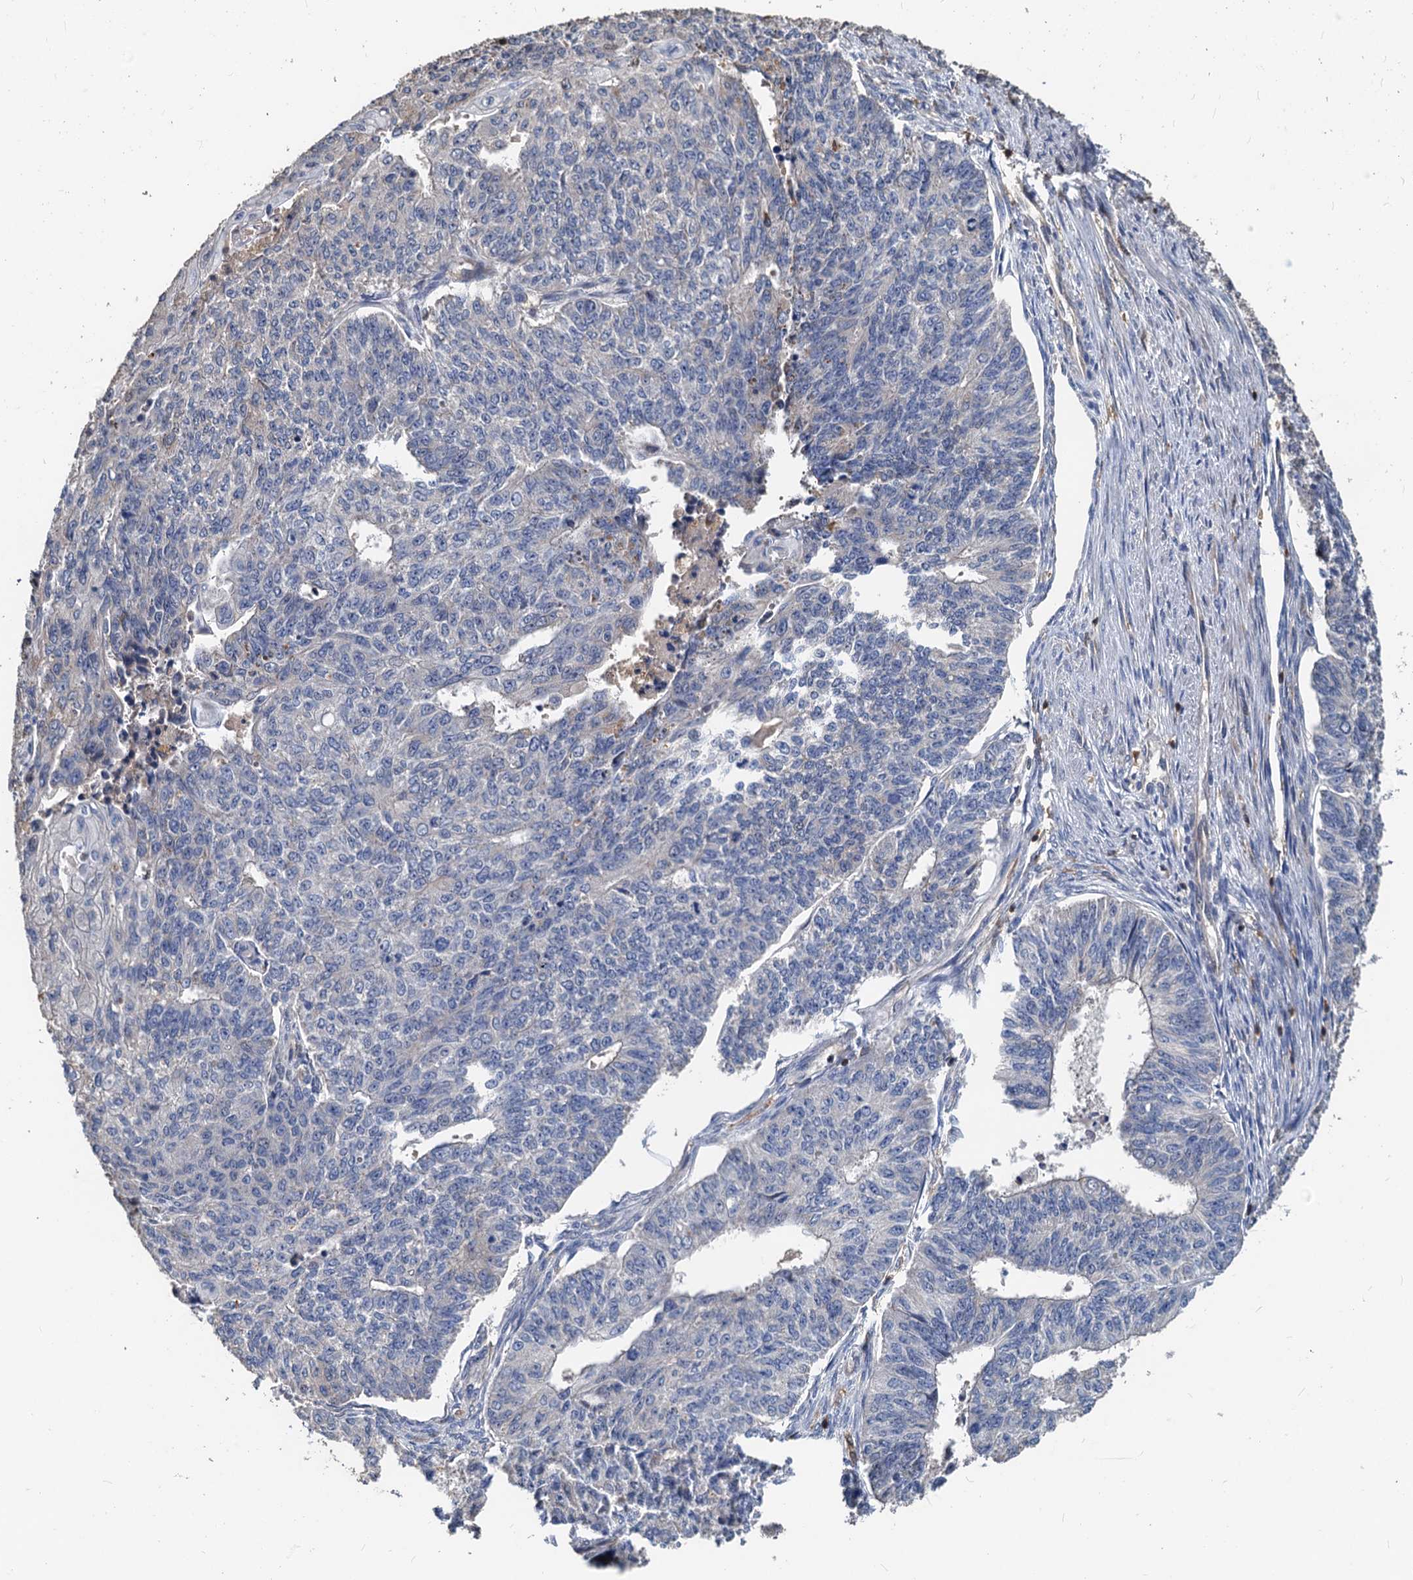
{"staining": {"intensity": "negative", "quantity": "none", "location": "none"}, "tissue": "endometrial cancer", "cell_type": "Tumor cells", "image_type": "cancer", "snomed": [{"axis": "morphology", "description": "Adenocarcinoma, NOS"}, {"axis": "topography", "description": "Endometrium"}], "caption": "An immunohistochemistry micrograph of adenocarcinoma (endometrial) is shown. There is no staining in tumor cells of adenocarcinoma (endometrial). (DAB (3,3'-diaminobenzidine) IHC visualized using brightfield microscopy, high magnification).", "gene": "LCP2", "patient": {"sex": "female", "age": 32}}